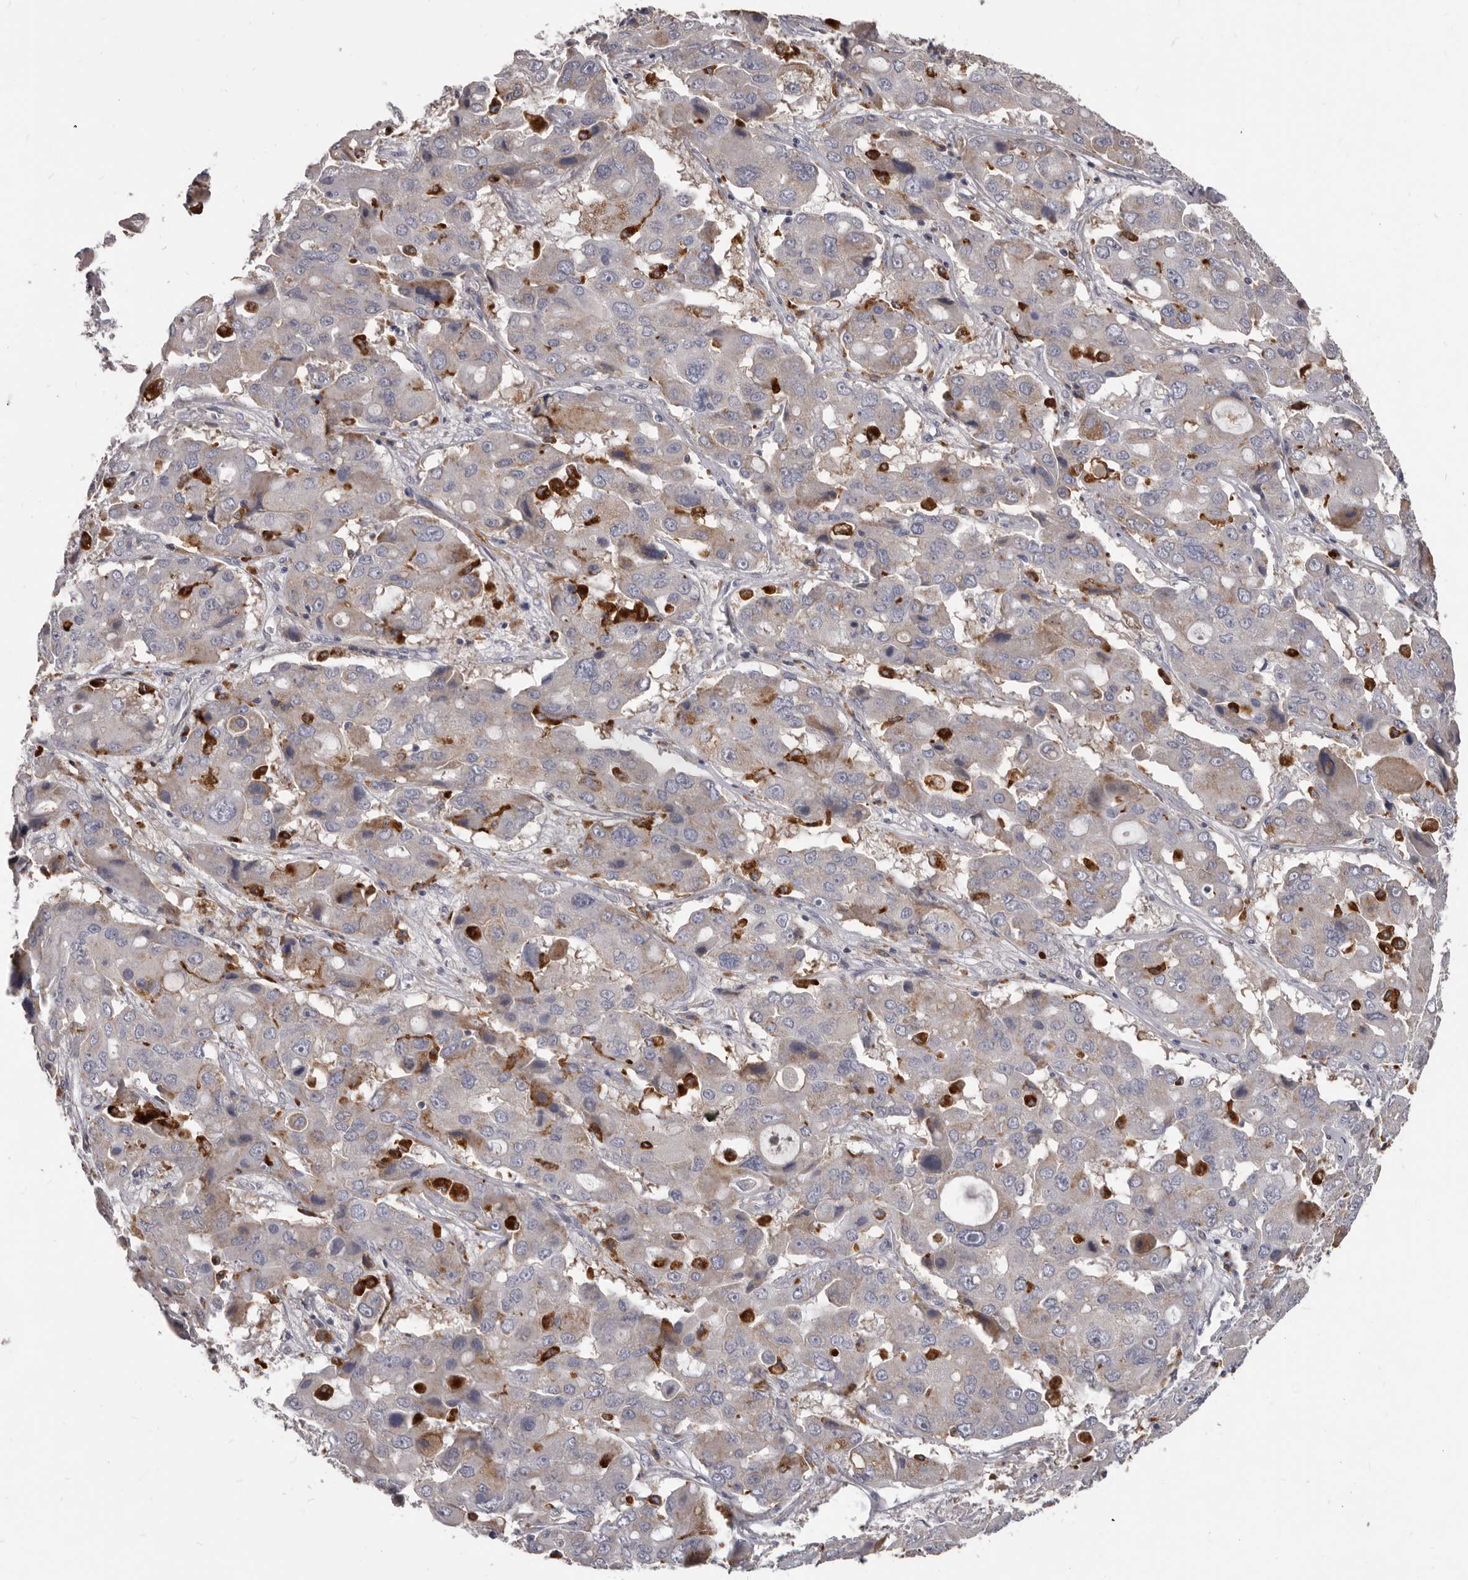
{"staining": {"intensity": "weak", "quantity": "<25%", "location": "cytoplasmic/membranous"}, "tissue": "liver cancer", "cell_type": "Tumor cells", "image_type": "cancer", "snomed": [{"axis": "morphology", "description": "Cholangiocarcinoma"}, {"axis": "topography", "description": "Liver"}], "caption": "Immunohistochemistry (IHC) histopathology image of neoplastic tissue: liver cancer stained with DAB (3,3'-diaminobenzidine) demonstrates no significant protein expression in tumor cells. (DAB (3,3'-diaminobenzidine) immunohistochemistry (IHC) visualized using brightfield microscopy, high magnification).", "gene": "PI4K2A", "patient": {"sex": "male", "age": 67}}